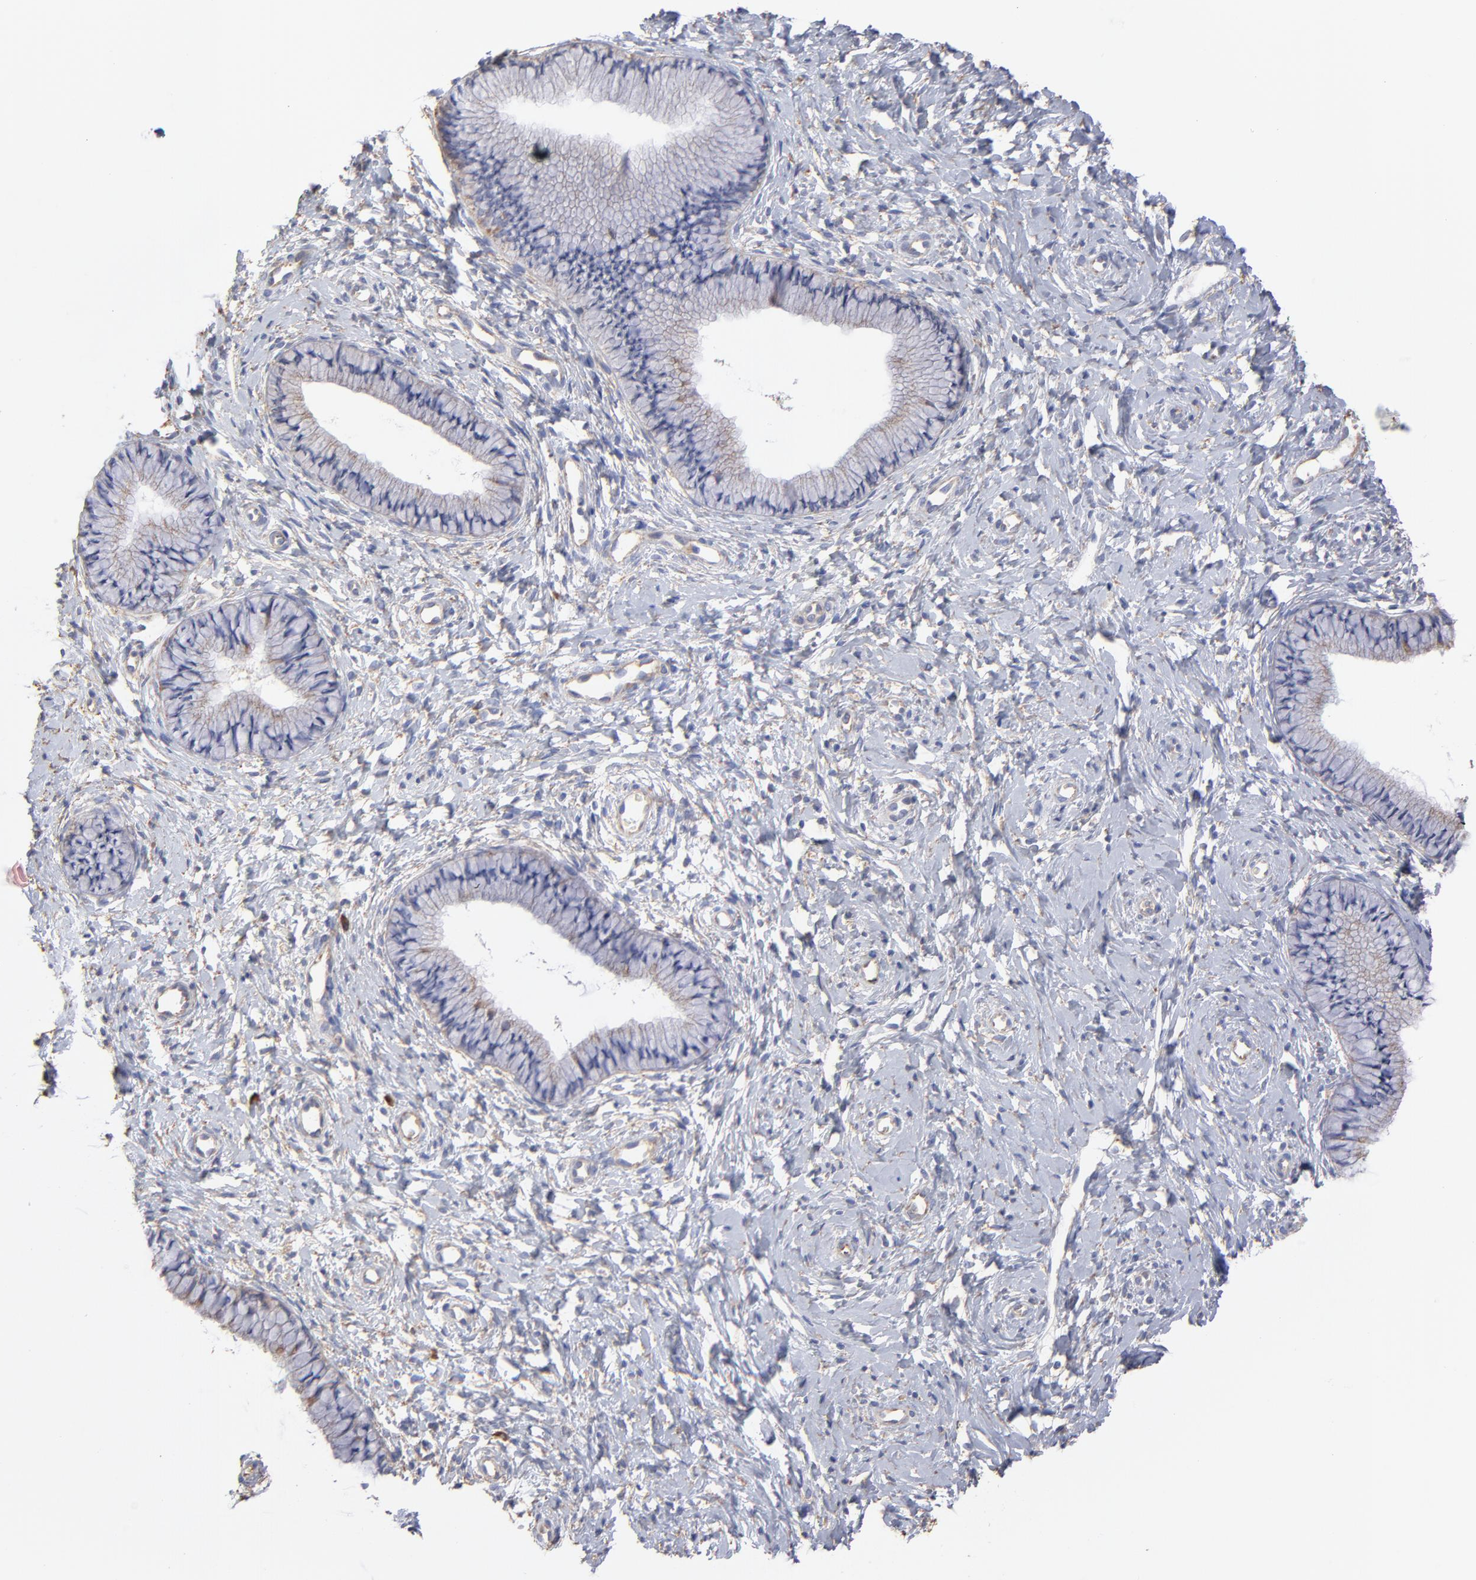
{"staining": {"intensity": "moderate", "quantity": ">75%", "location": "cytoplasmic/membranous"}, "tissue": "cervix", "cell_type": "Glandular cells", "image_type": "normal", "snomed": [{"axis": "morphology", "description": "Normal tissue, NOS"}, {"axis": "topography", "description": "Cervix"}], "caption": "High-power microscopy captured an IHC histopathology image of unremarkable cervix, revealing moderate cytoplasmic/membranous expression in approximately >75% of glandular cells.", "gene": "RPL3", "patient": {"sex": "female", "age": 46}}